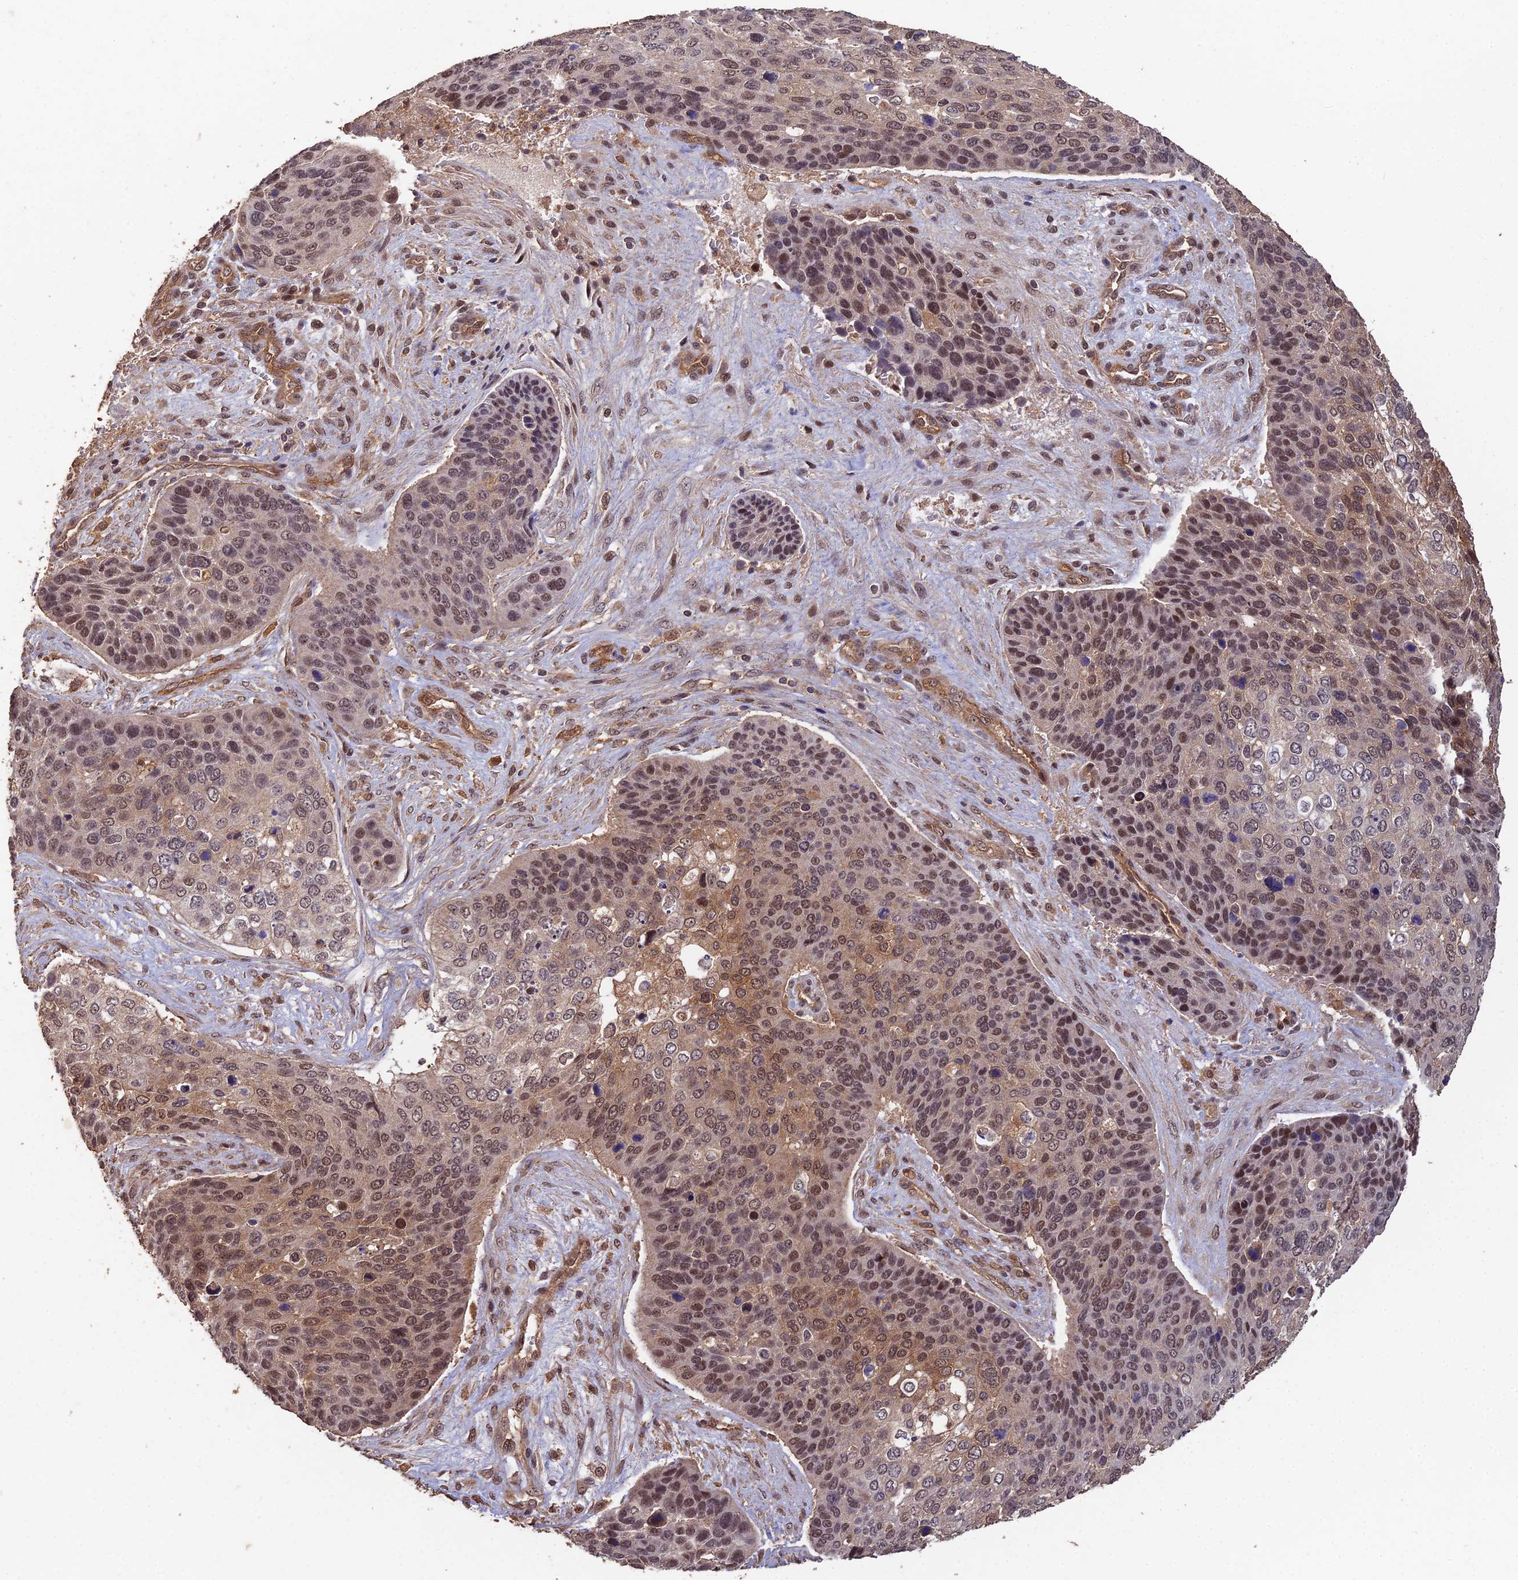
{"staining": {"intensity": "moderate", "quantity": ">75%", "location": "cytoplasmic/membranous,nuclear"}, "tissue": "skin cancer", "cell_type": "Tumor cells", "image_type": "cancer", "snomed": [{"axis": "morphology", "description": "Basal cell carcinoma"}, {"axis": "topography", "description": "Skin"}], "caption": "Protein staining shows moderate cytoplasmic/membranous and nuclear staining in approximately >75% of tumor cells in skin cancer.", "gene": "RALGAPA2", "patient": {"sex": "female", "age": 74}}